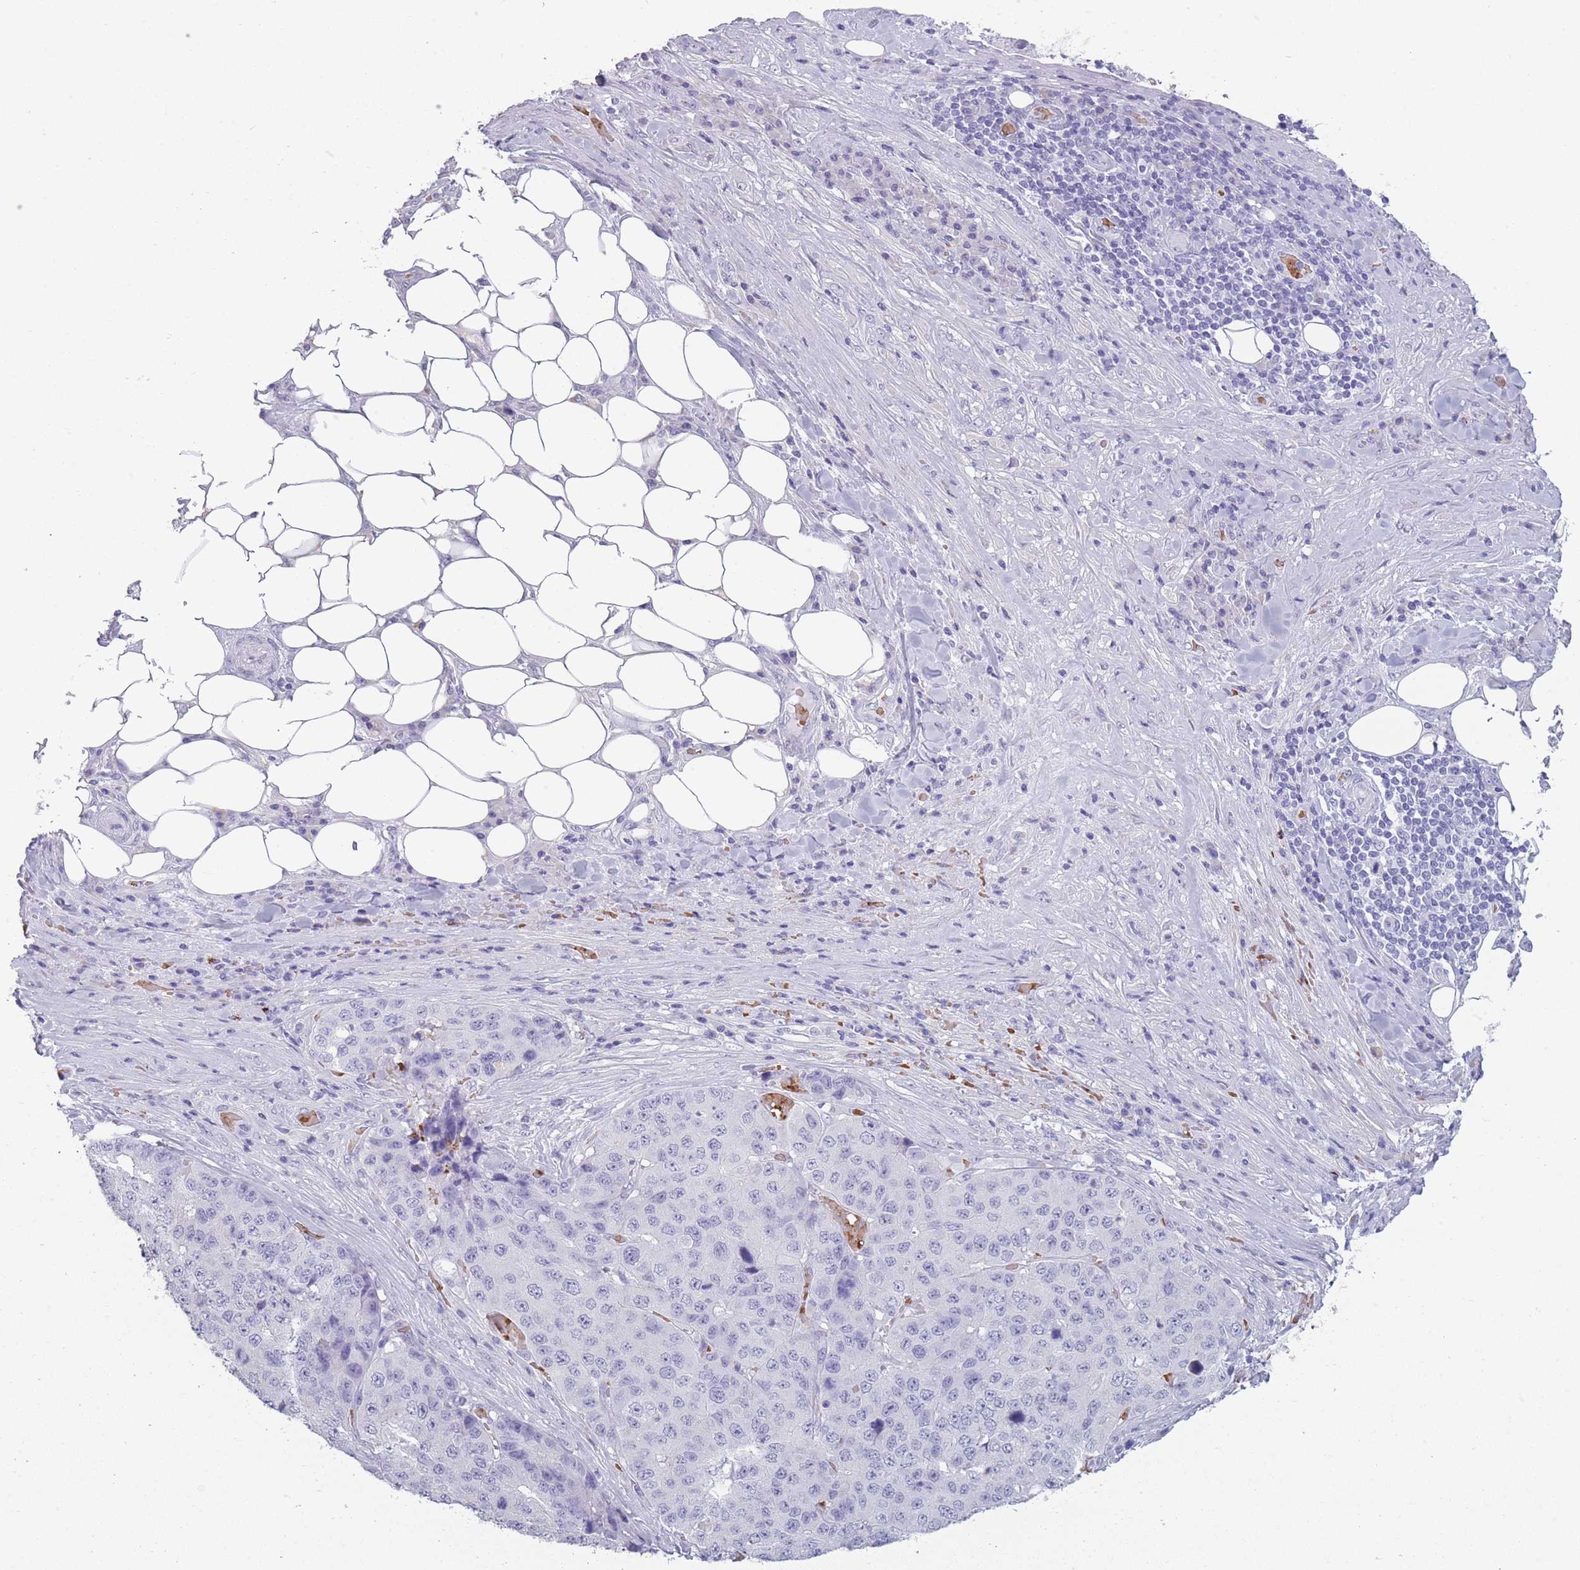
{"staining": {"intensity": "negative", "quantity": "none", "location": "none"}, "tissue": "stomach cancer", "cell_type": "Tumor cells", "image_type": "cancer", "snomed": [{"axis": "morphology", "description": "Adenocarcinoma, NOS"}, {"axis": "topography", "description": "Stomach"}], "caption": "Human adenocarcinoma (stomach) stained for a protein using immunohistochemistry (IHC) displays no staining in tumor cells.", "gene": "OR7C1", "patient": {"sex": "male", "age": 71}}